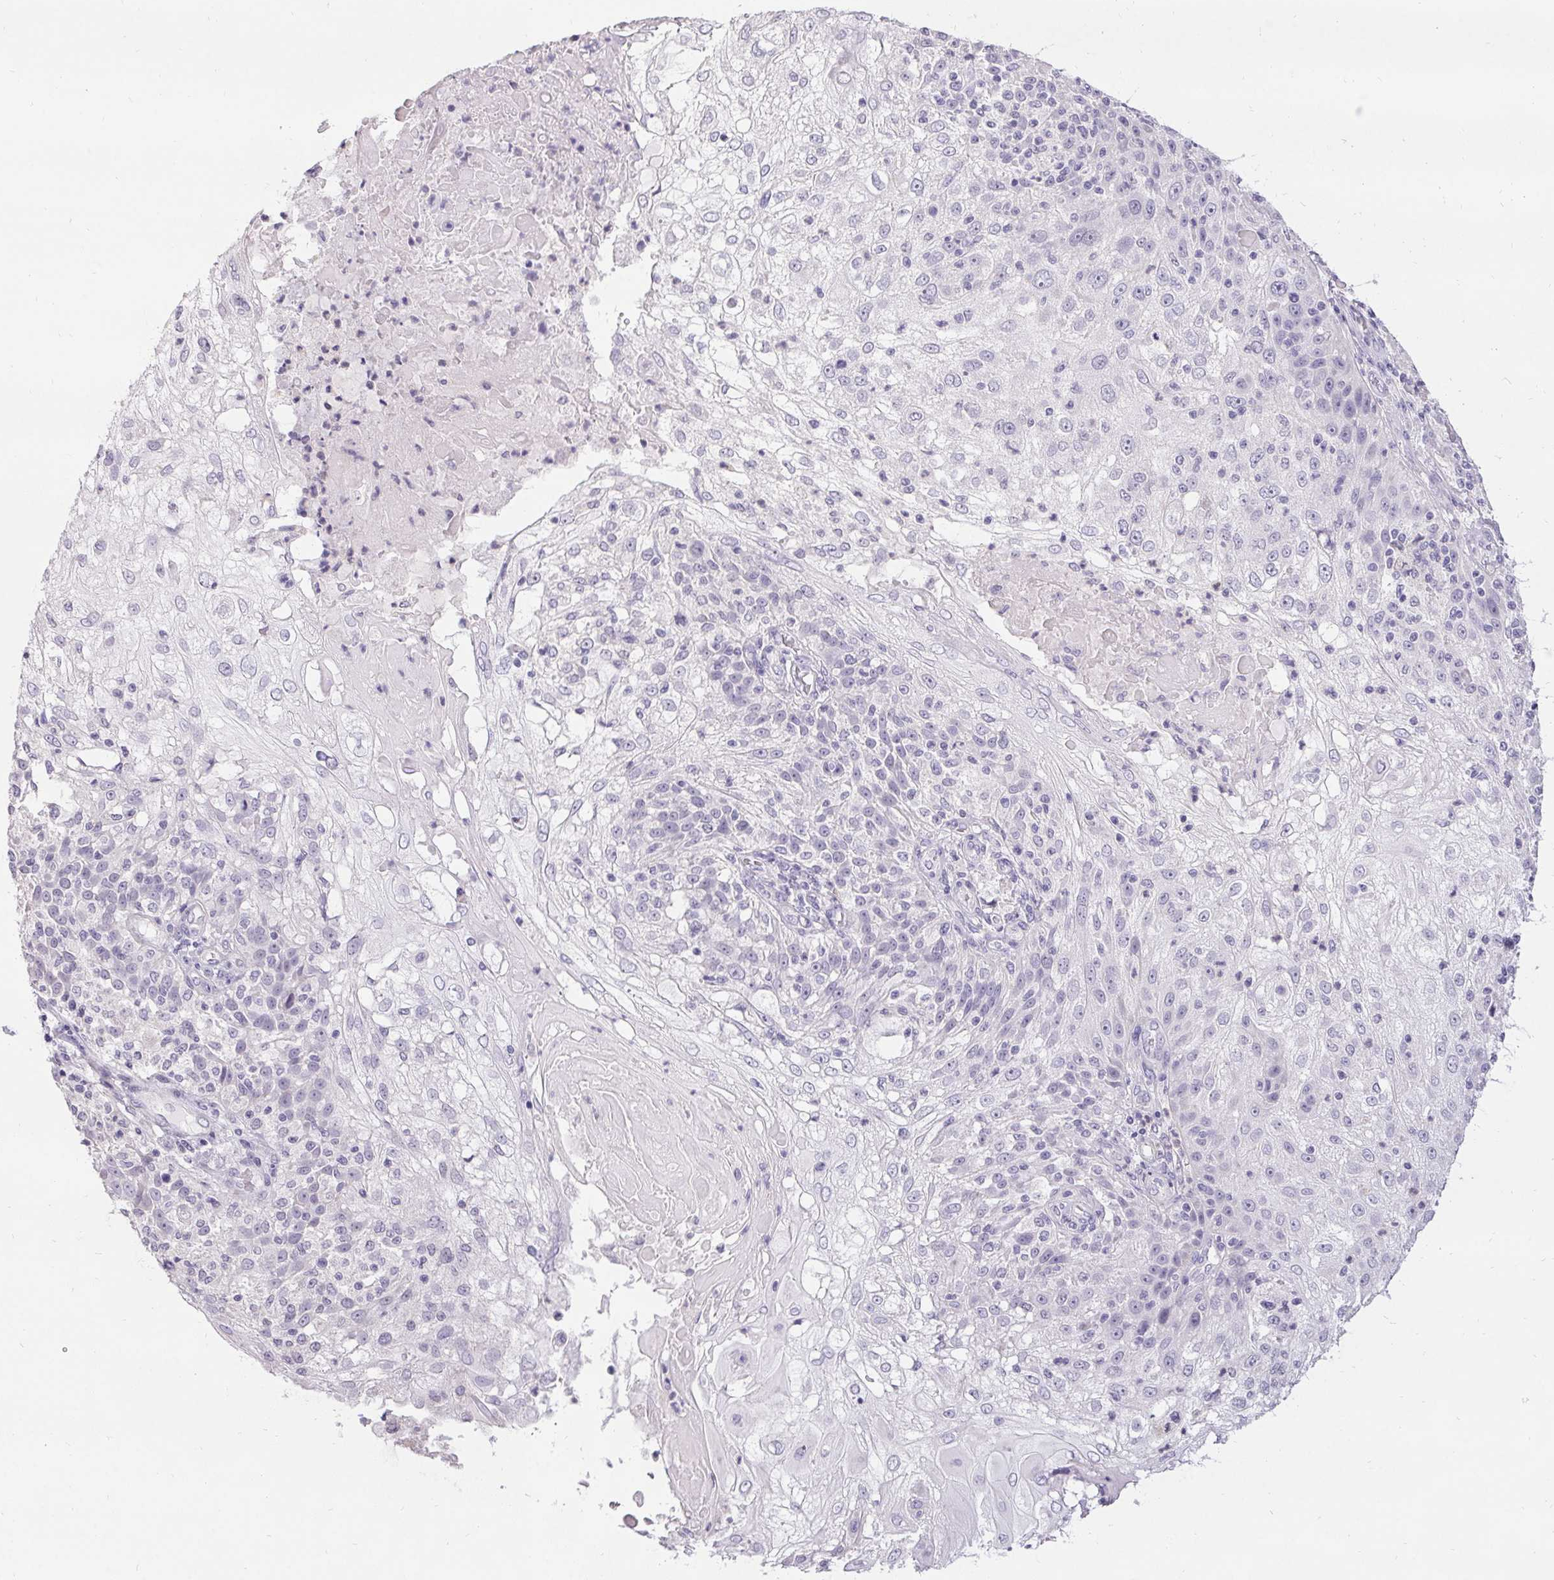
{"staining": {"intensity": "negative", "quantity": "none", "location": "none"}, "tissue": "skin cancer", "cell_type": "Tumor cells", "image_type": "cancer", "snomed": [{"axis": "morphology", "description": "Normal tissue, NOS"}, {"axis": "morphology", "description": "Squamous cell carcinoma, NOS"}, {"axis": "topography", "description": "Skin"}], "caption": "The image demonstrates no significant staining in tumor cells of squamous cell carcinoma (skin).", "gene": "PMEL", "patient": {"sex": "female", "age": 83}}